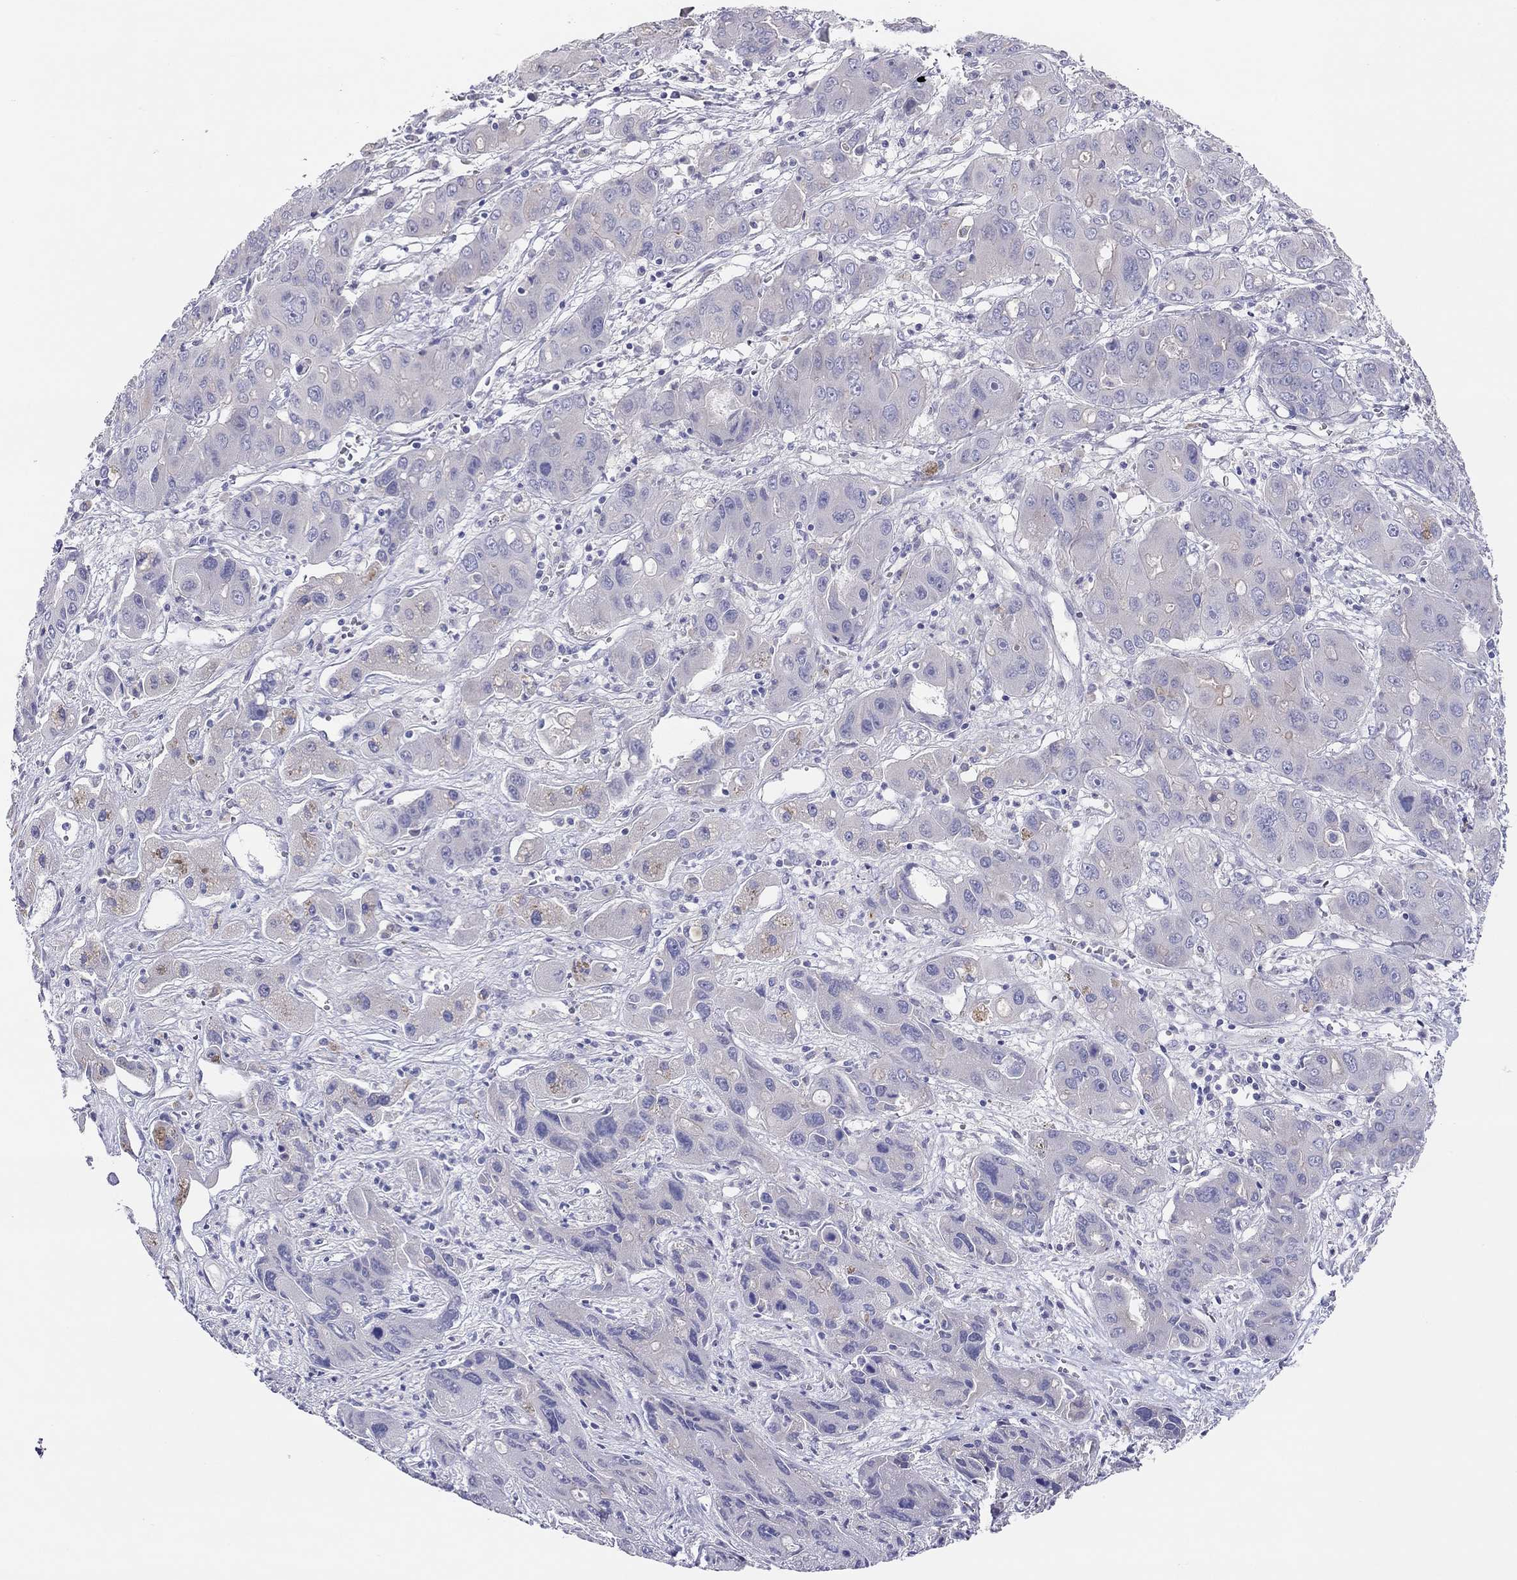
{"staining": {"intensity": "negative", "quantity": "none", "location": "none"}, "tissue": "liver cancer", "cell_type": "Tumor cells", "image_type": "cancer", "snomed": [{"axis": "morphology", "description": "Cholangiocarcinoma"}, {"axis": "topography", "description": "Liver"}], "caption": "This is a histopathology image of IHC staining of liver cancer (cholangiocarcinoma), which shows no expression in tumor cells.", "gene": "MGAT4C", "patient": {"sex": "male", "age": 67}}